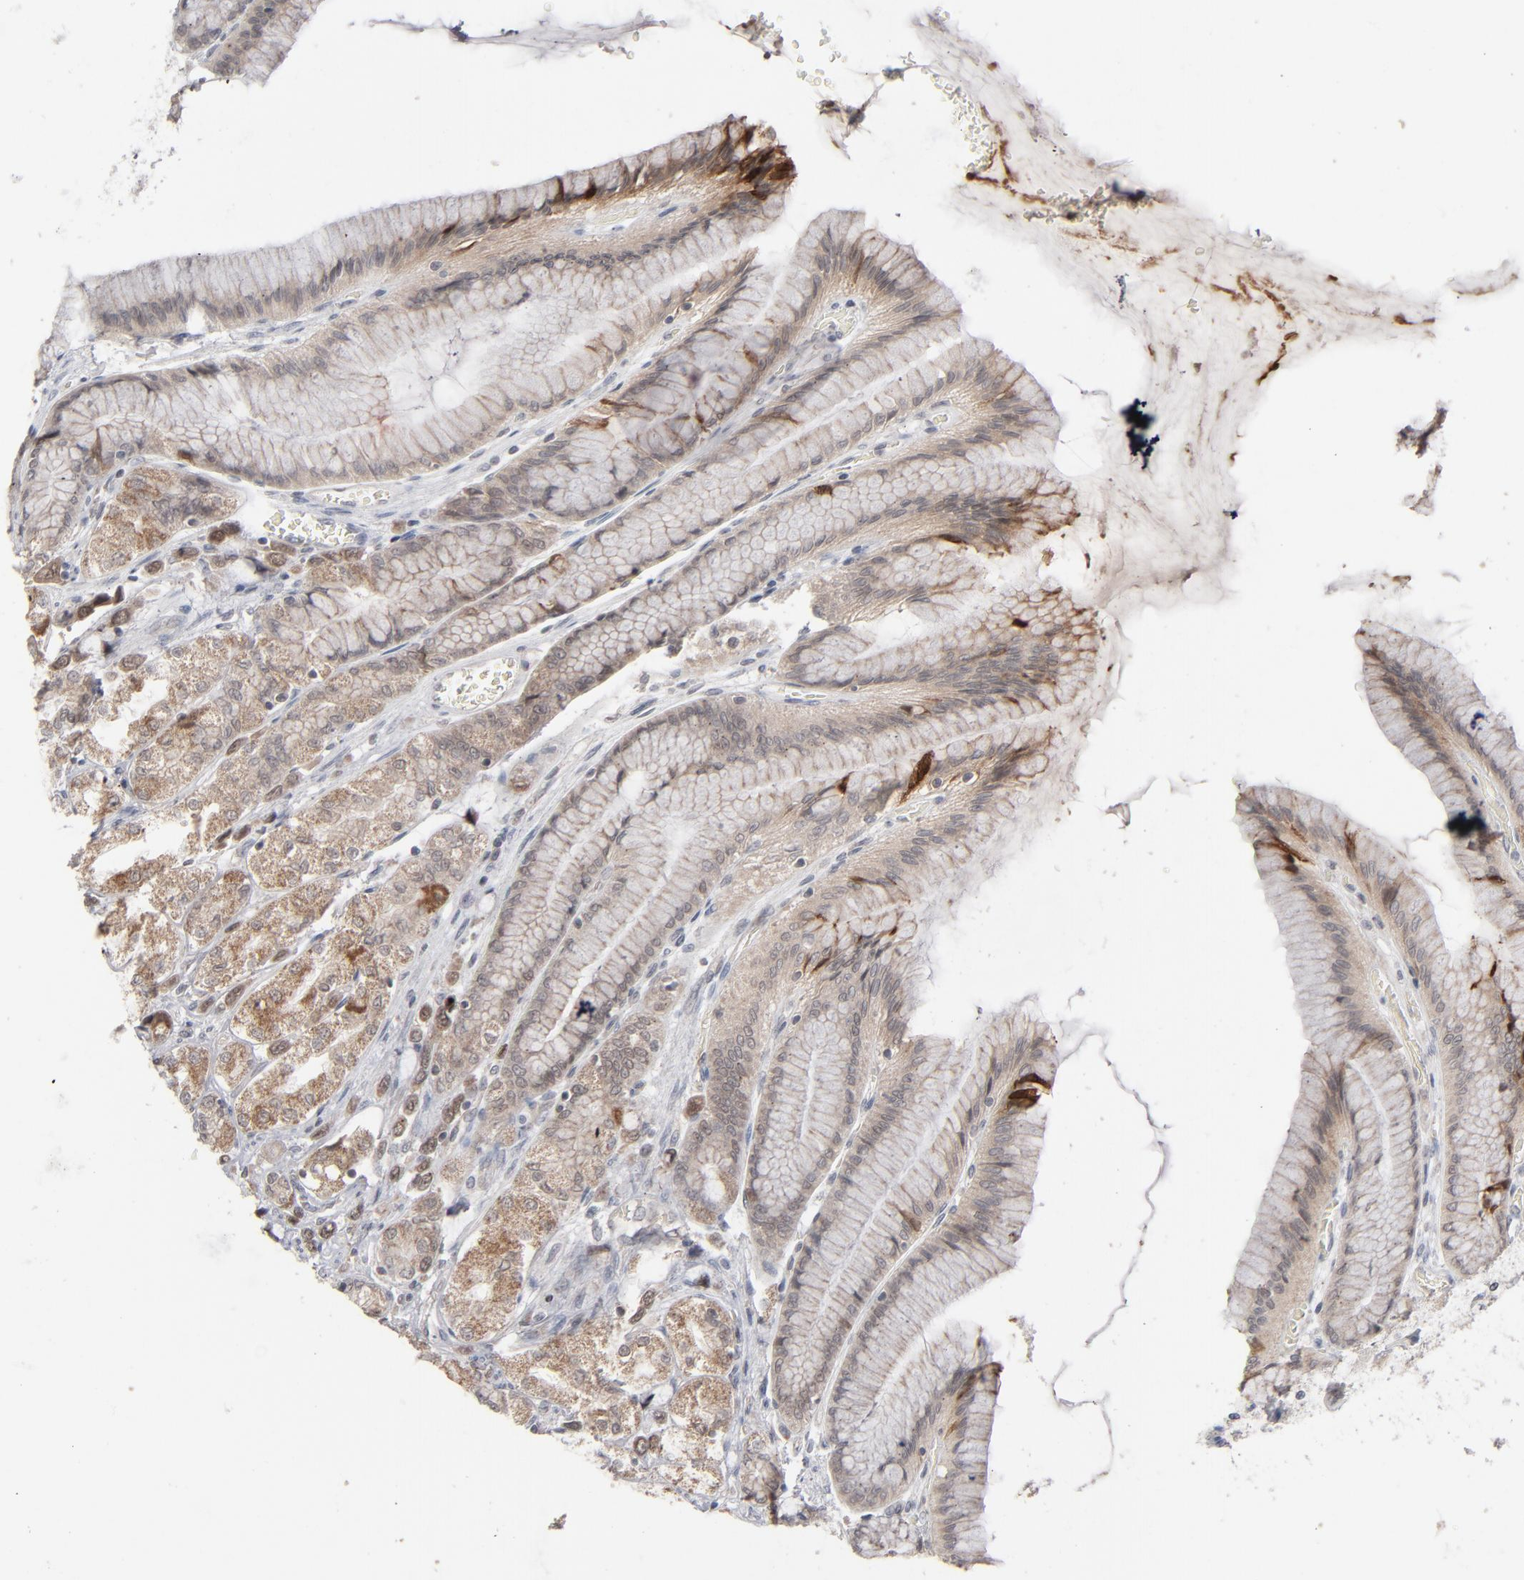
{"staining": {"intensity": "moderate", "quantity": ">75%", "location": "cytoplasmic/membranous"}, "tissue": "stomach", "cell_type": "Glandular cells", "image_type": "normal", "snomed": [{"axis": "morphology", "description": "Normal tissue, NOS"}, {"axis": "morphology", "description": "Adenocarcinoma, NOS"}, {"axis": "topography", "description": "Stomach"}, {"axis": "topography", "description": "Stomach, lower"}], "caption": "IHC histopathology image of normal stomach: stomach stained using immunohistochemistry (IHC) shows medium levels of moderate protein expression localized specifically in the cytoplasmic/membranous of glandular cells, appearing as a cytoplasmic/membranous brown color.", "gene": "POF1B", "patient": {"sex": "female", "age": 65}}